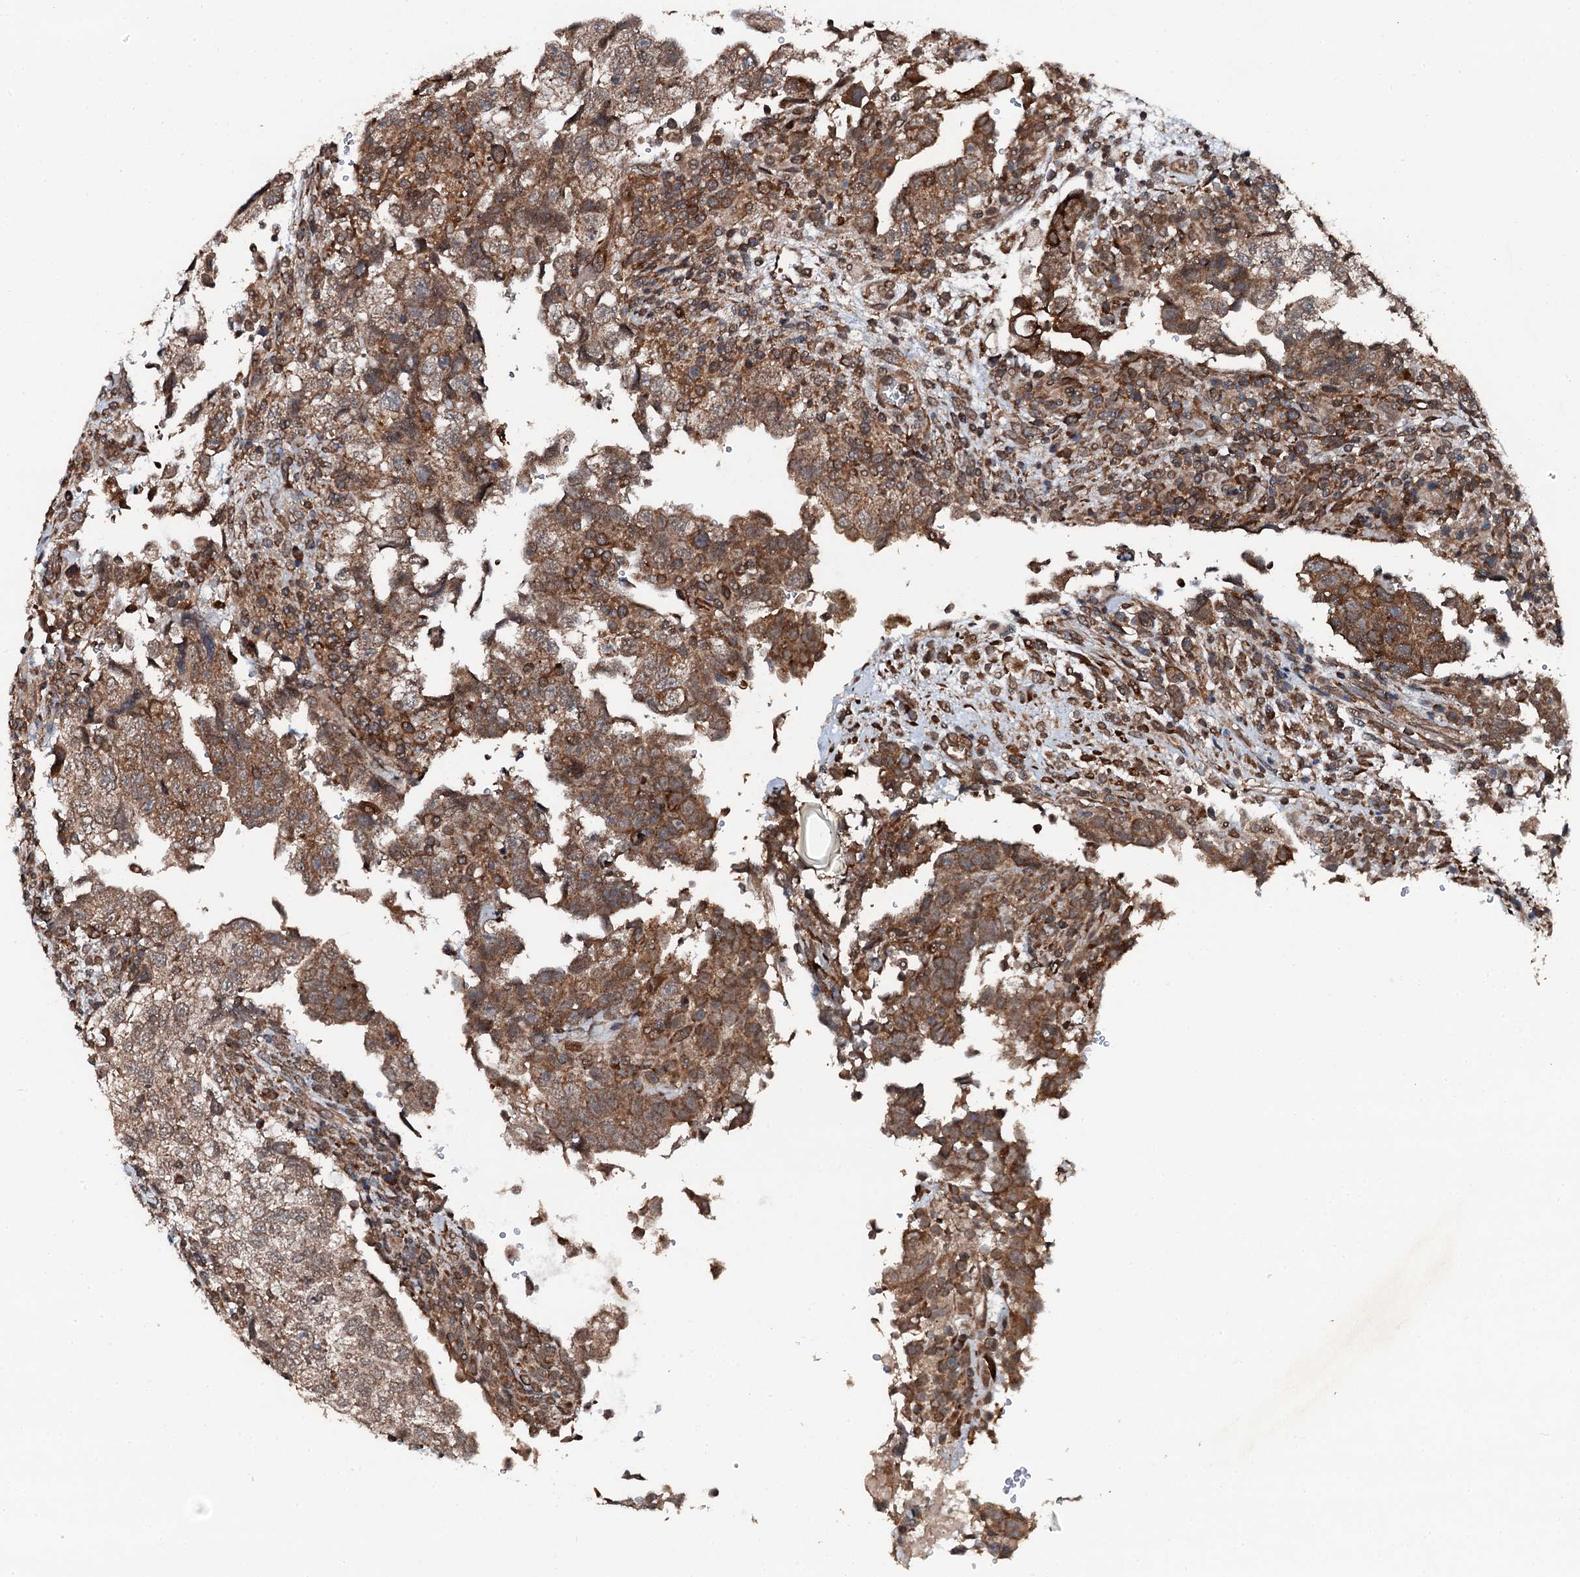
{"staining": {"intensity": "moderate", "quantity": ">75%", "location": "cytoplasmic/membranous"}, "tissue": "testis cancer", "cell_type": "Tumor cells", "image_type": "cancer", "snomed": [{"axis": "morphology", "description": "Carcinoma, Embryonal, NOS"}, {"axis": "topography", "description": "Testis"}], "caption": "Immunohistochemical staining of human testis cancer displays medium levels of moderate cytoplasmic/membranous protein expression in approximately >75% of tumor cells.", "gene": "EDC4", "patient": {"sex": "male", "age": 37}}